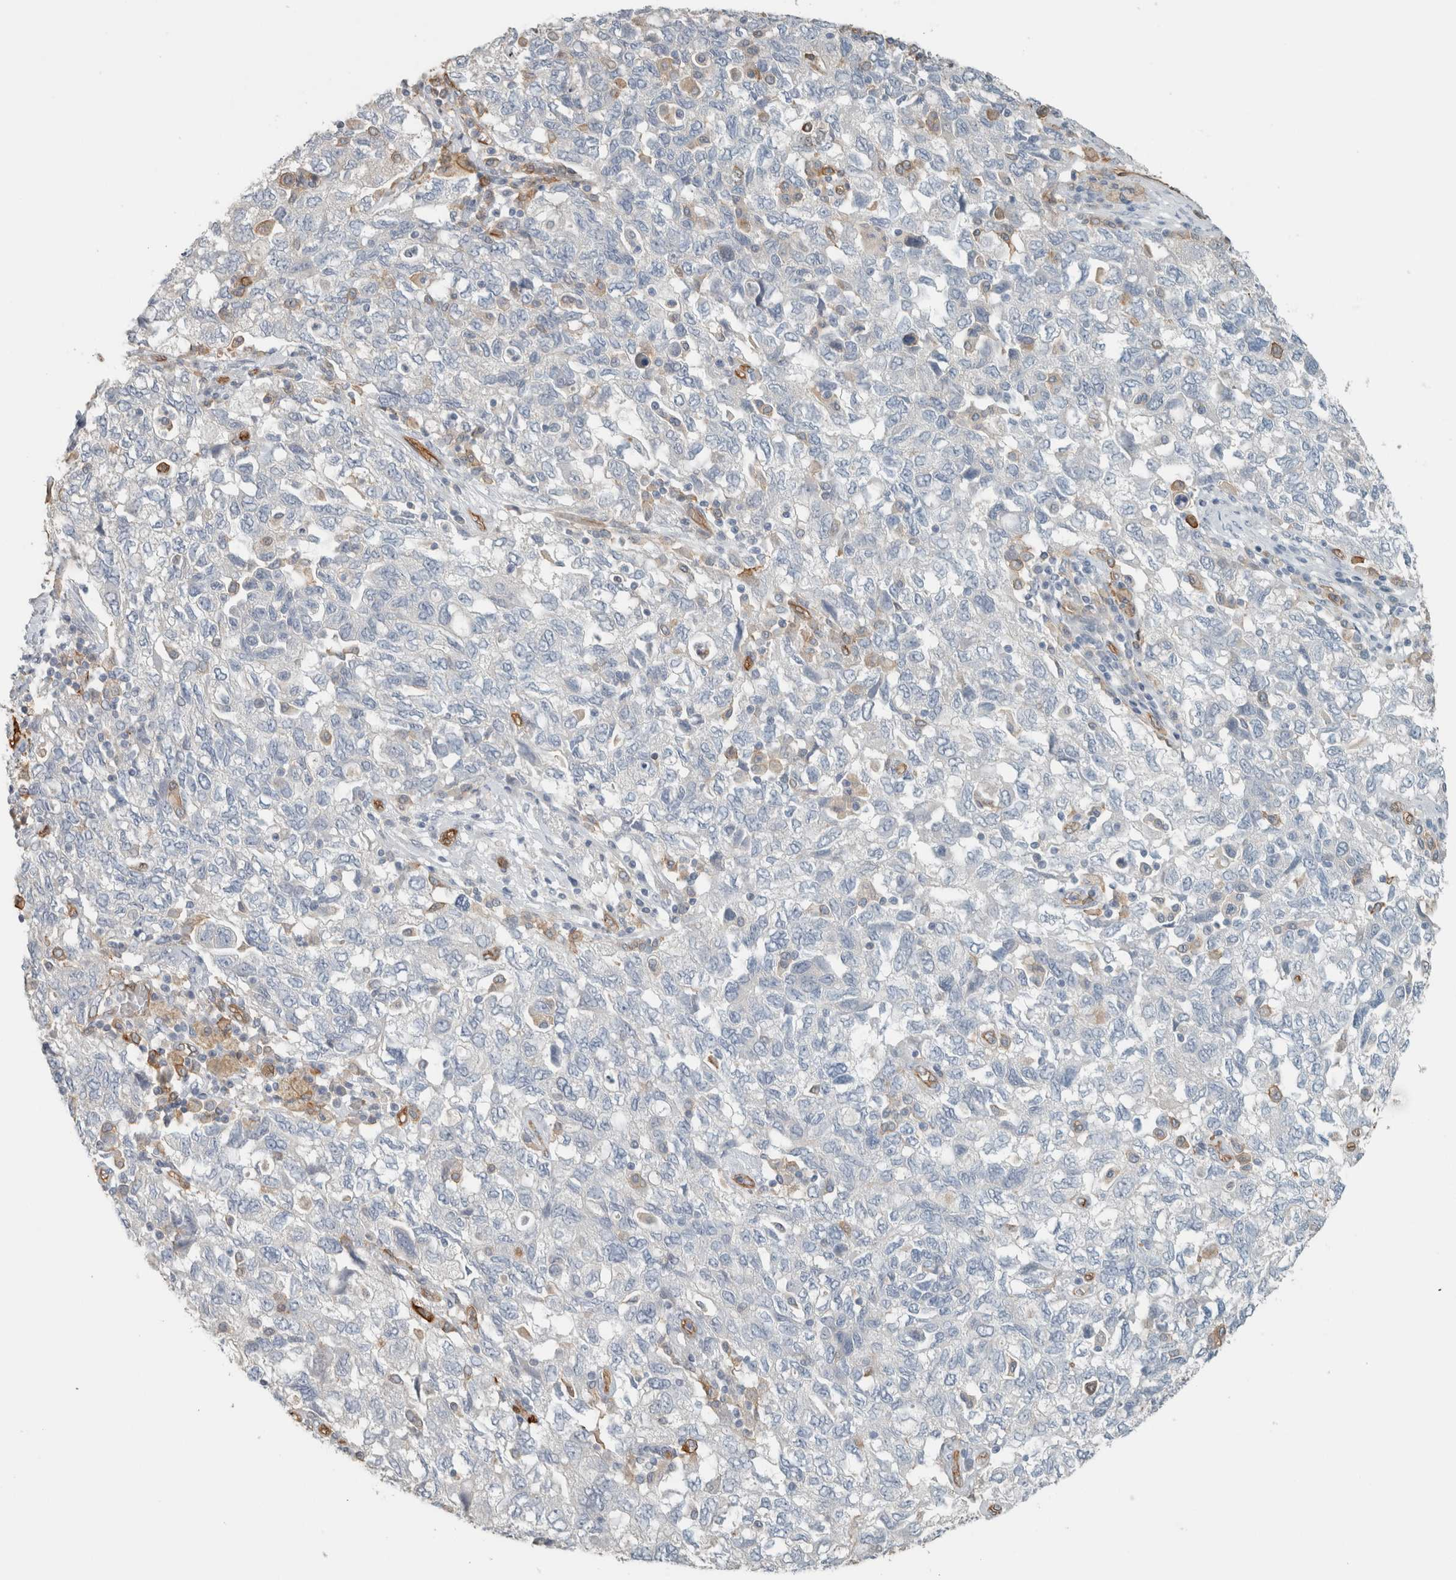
{"staining": {"intensity": "negative", "quantity": "none", "location": "none"}, "tissue": "ovarian cancer", "cell_type": "Tumor cells", "image_type": "cancer", "snomed": [{"axis": "morphology", "description": "Carcinoma, NOS"}, {"axis": "morphology", "description": "Cystadenocarcinoma, serous, NOS"}, {"axis": "topography", "description": "Ovary"}], "caption": "Immunohistochemistry histopathology image of neoplastic tissue: human ovarian cancer stained with DAB (3,3'-diaminobenzidine) exhibits no significant protein positivity in tumor cells.", "gene": "SCIN", "patient": {"sex": "female", "age": 69}}